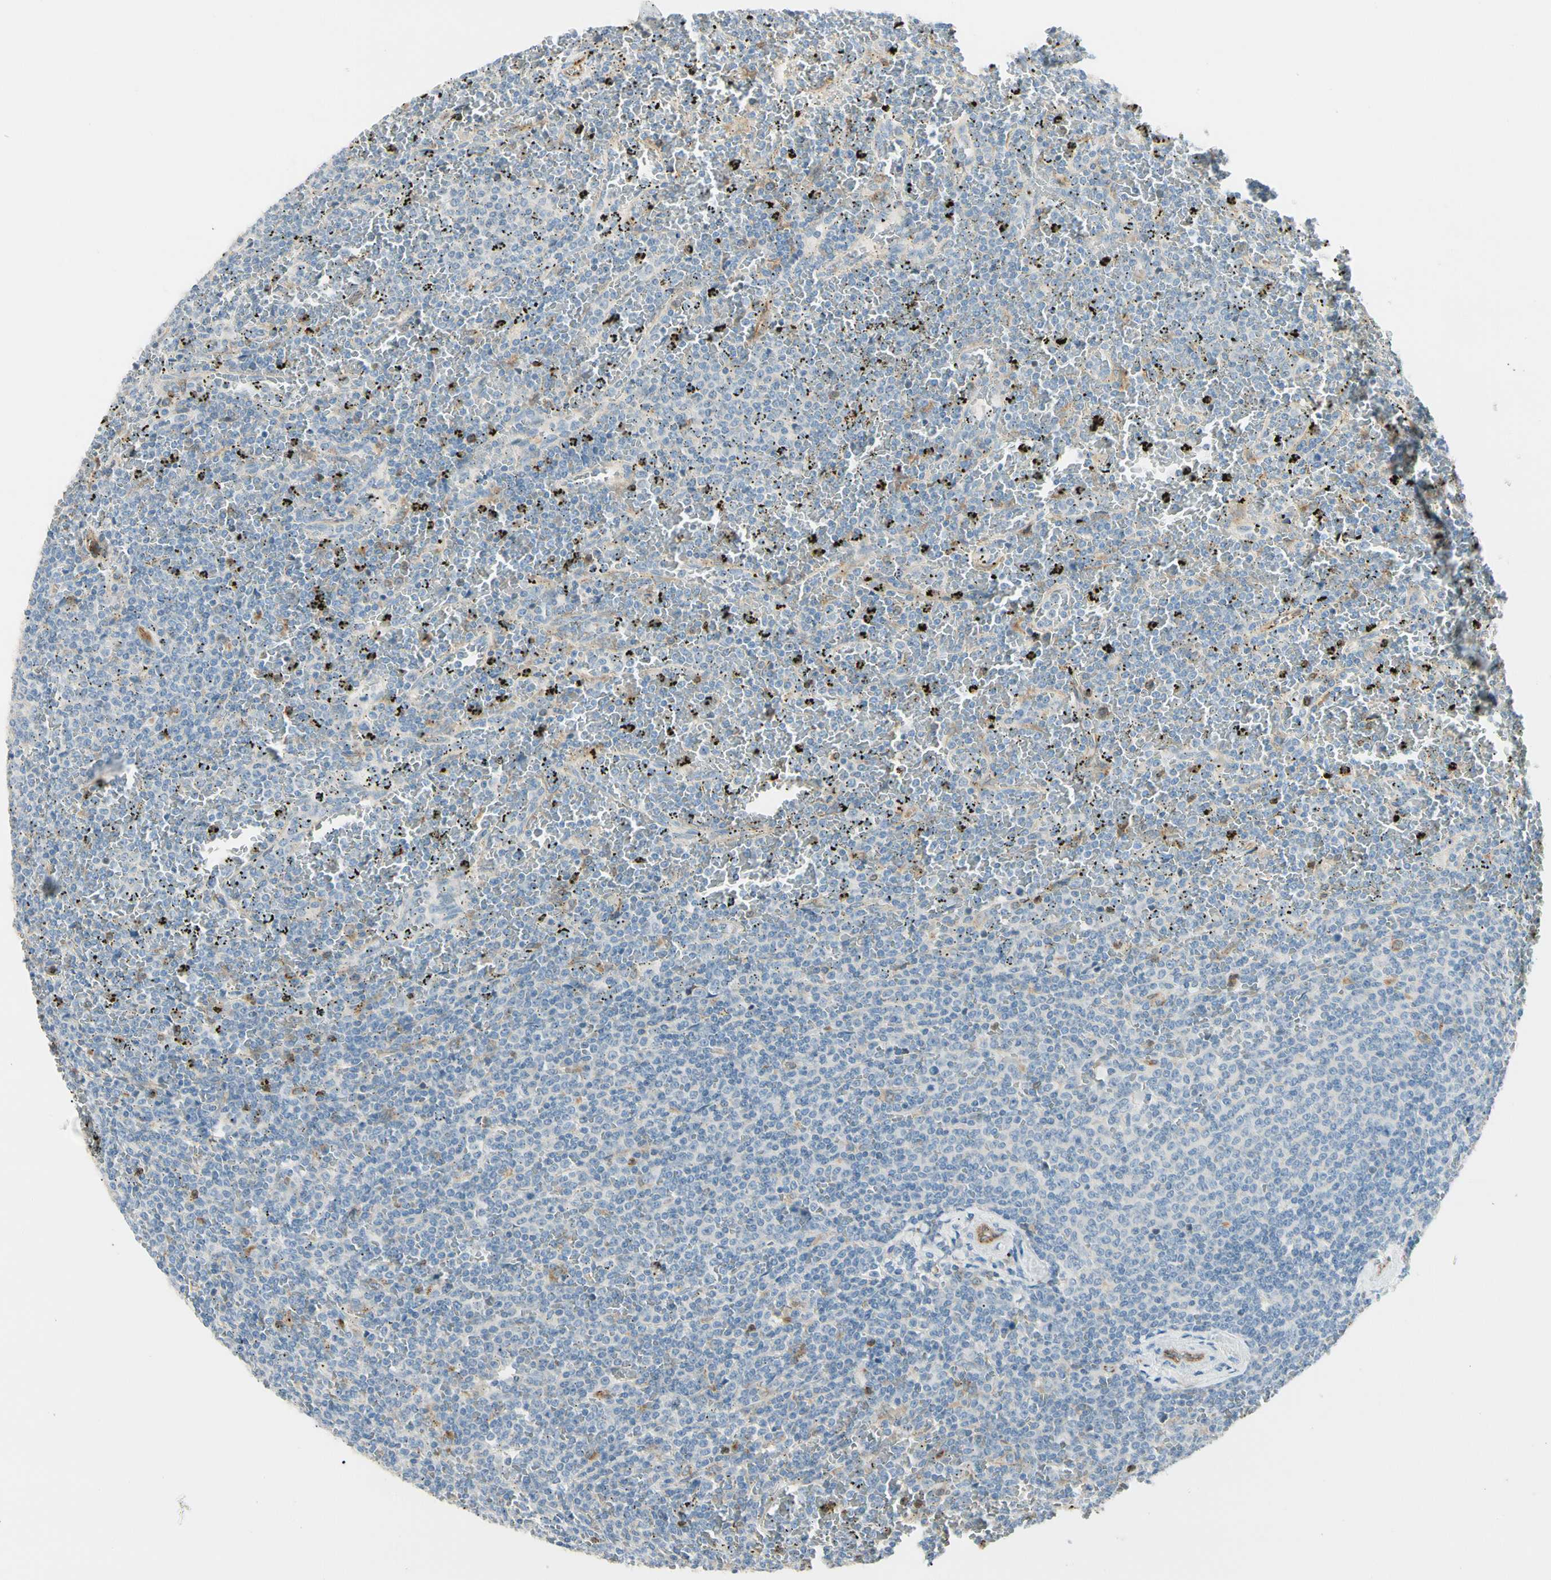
{"staining": {"intensity": "moderate", "quantity": "<25%", "location": "cytoplasmic/membranous"}, "tissue": "lymphoma", "cell_type": "Tumor cells", "image_type": "cancer", "snomed": [{"axis": "morphology", "description": "Malignant lymphoma, non-Hodgkin's type, Low grade"}, {"axis": "topography", "description": "Spleen"}], "caption": "Lymphoma stained with a brown dye exhibits moderate cytoplasmic/membranous positive positivity in approximately <25% of tumor cells.", "gene": "LPCAT2", "patient": {"sex": "female", "age": 77}}